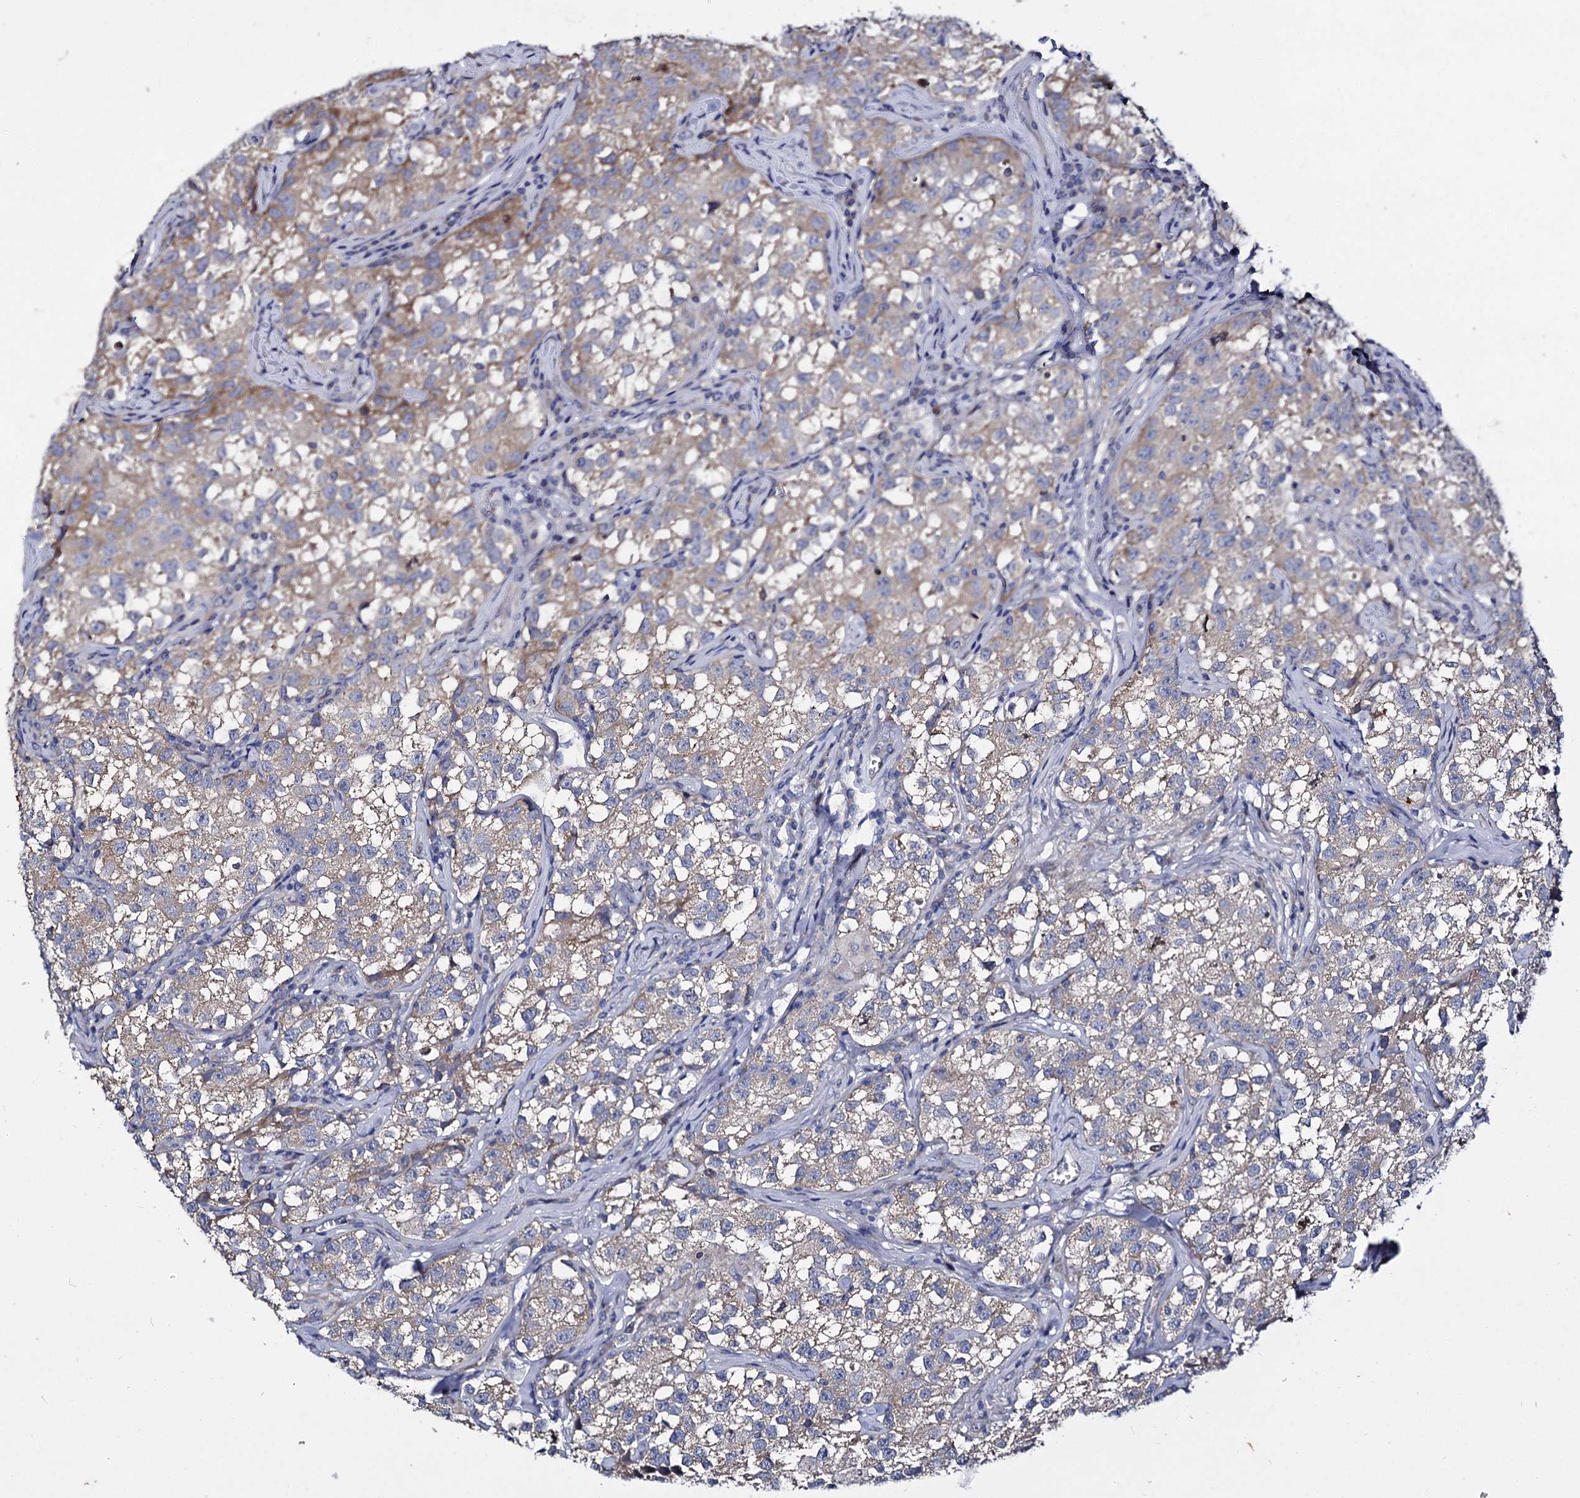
{"staining": {"intensity": "weak", "quantity": "25%-75%", "location": "cytoplasmic/membranous"}, "tissue": "testis cancer", "cell_type": "Tumor cells", "image_type": "cancer", "snomed": [{"axis": "morphology", "description": "Seminoma, NOS"}, {"axis": "morphology", "description": "Carcinoma, Embryonal, NOS"}, {"axis": "topography", "description": "Testis"}], "caption": "A brown stain labels weak cytoplasmic/membranous expression of a protein in testis cancer tumor cells.", "gene": "PANX2", "patient": {"sex": "male", "age": 43}}